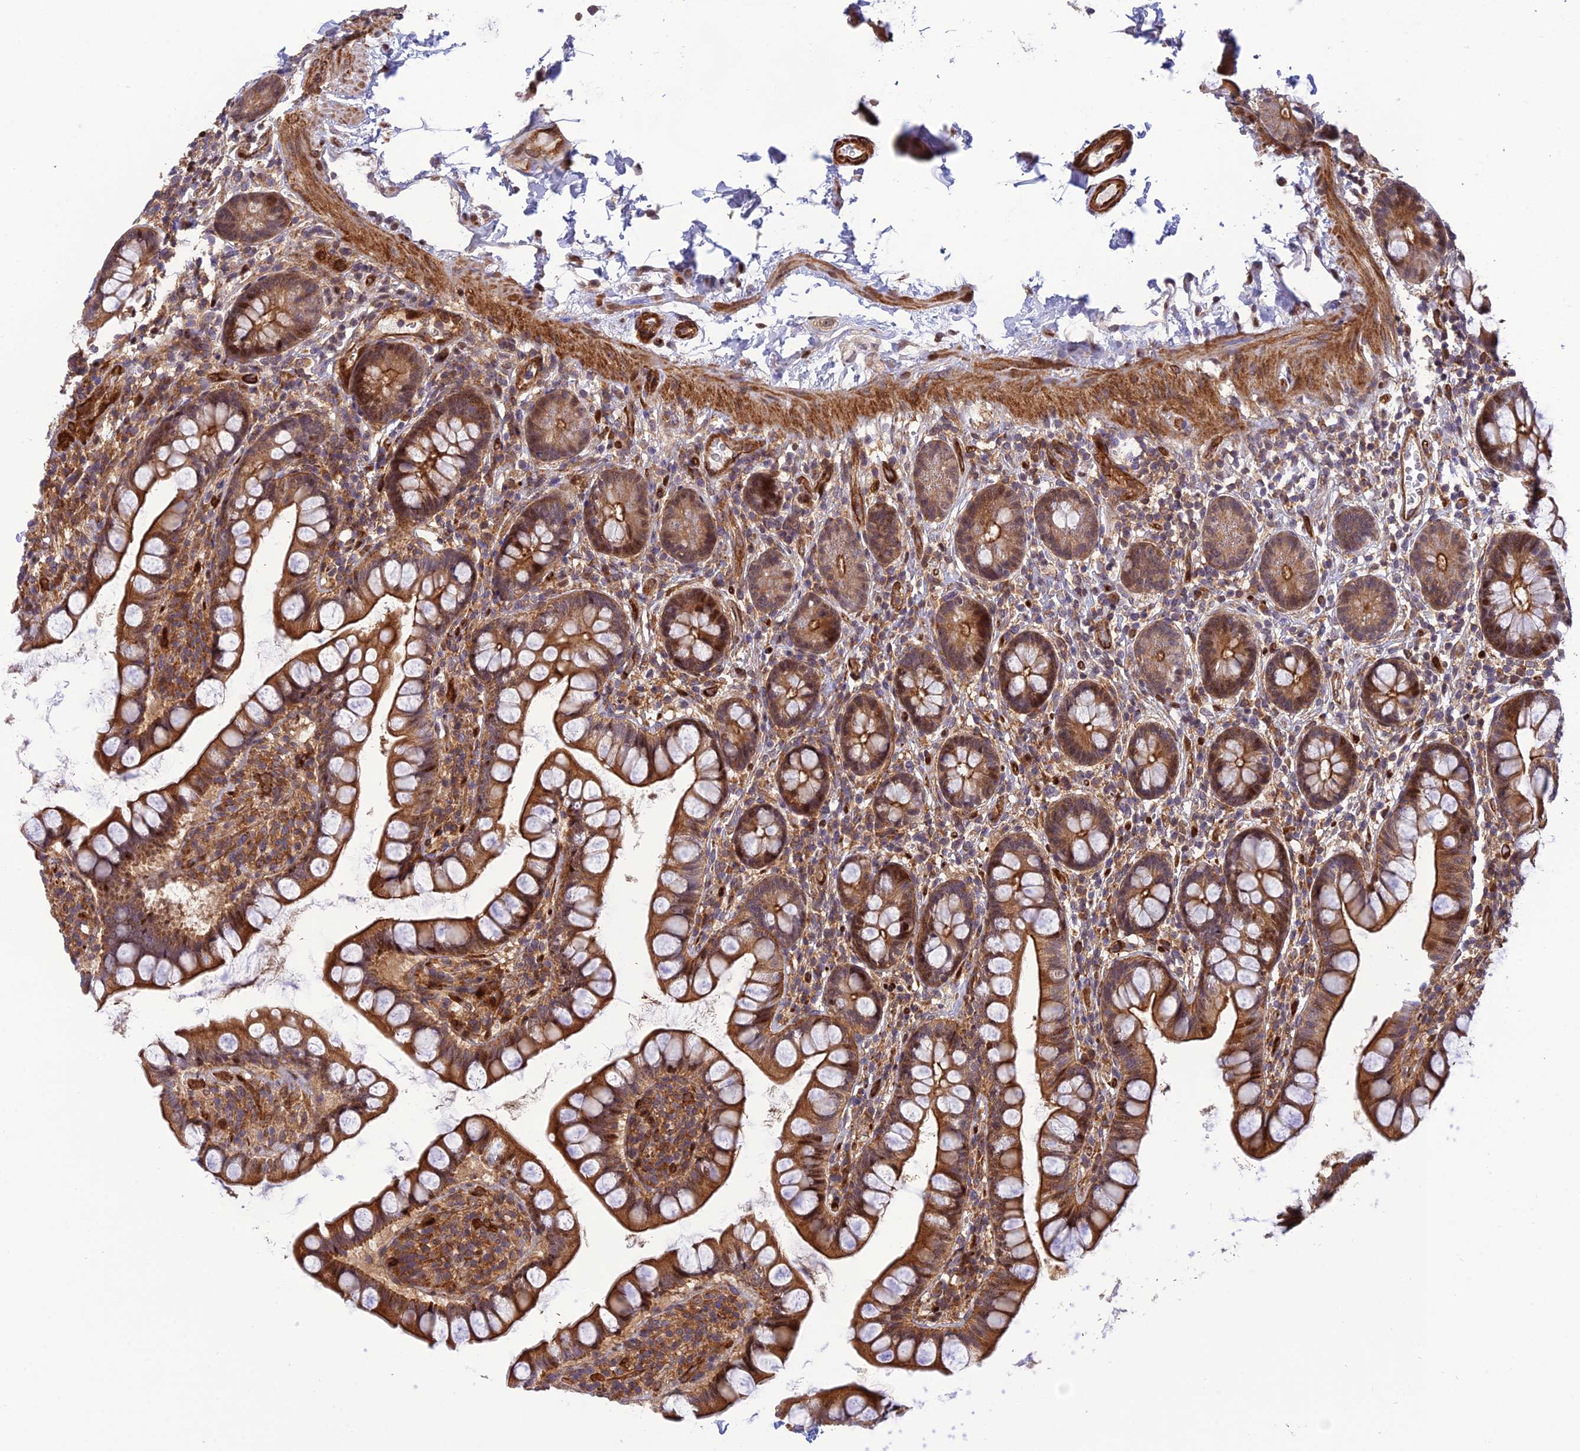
{"staining": {"intensity": "strong", "quantity": ">75%", "location": "cytoplasmic/membranous,nuclear"}, "tissue": "small intestine", "cell_type": "Glandular cells", "image_type": "normal", "snomed": [{"axis": "morphology", "description": "Normal tissue, NOS"}, {"axis": "topography", "description": "Small intestine"}], "caption": "Protein expression analysis of normal human small intestine reveals strong cytoplasmic/membranous,nuclear positivity in about >75% of glandular cells. Using DAB (3,3'-diaminobenzidine) (brown) and hematoxylin (blue) stains, captured at high magnification using brightfield microscopy.", "gene": "ZNF584", "patient": {"sex": "female", "age": 84}}